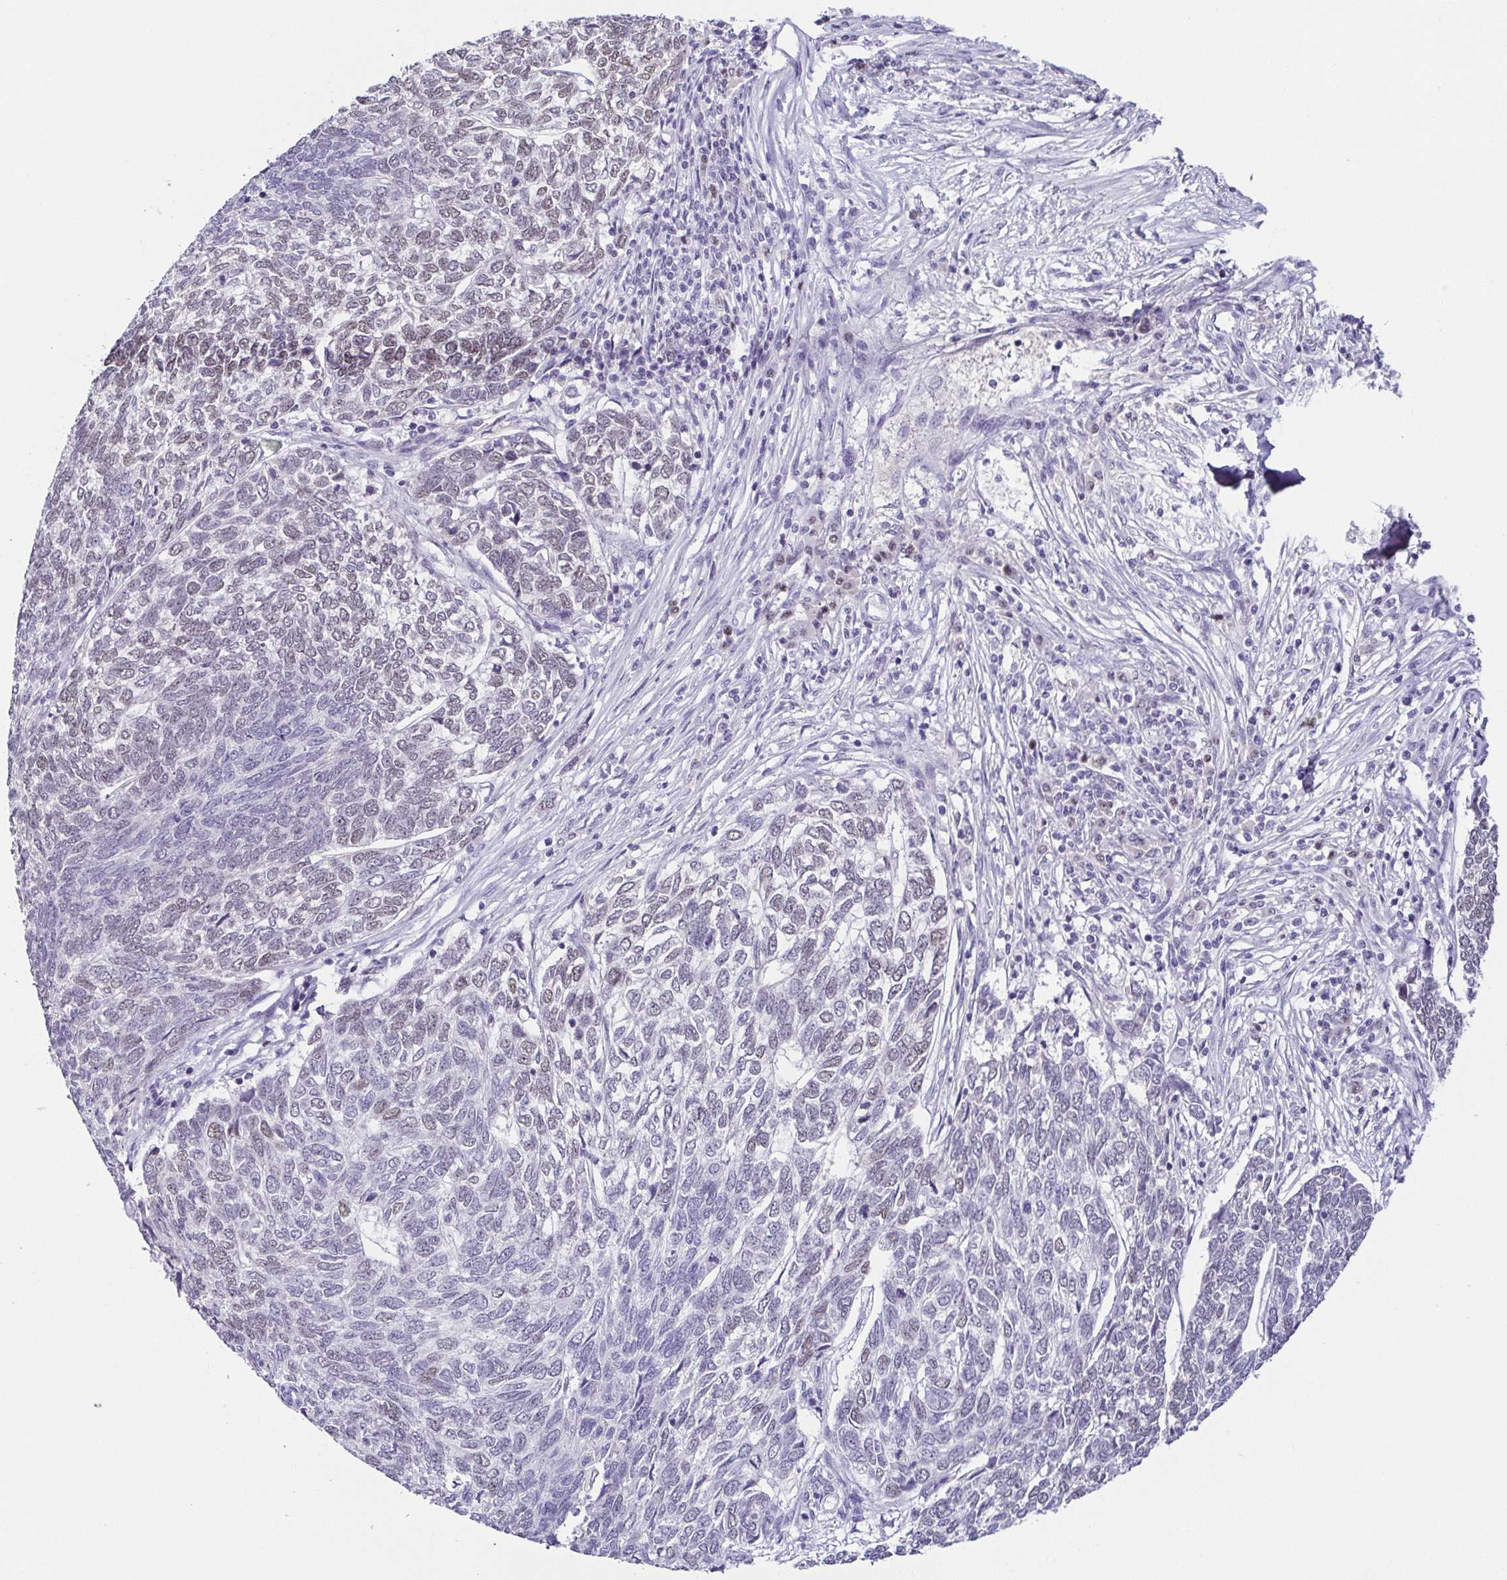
{"staining": {"intensity": "weak", "quantity": "<25%", "location": "nuclear"}, "tissue": "skin cancer", "cell_type": "Tumor cells", "image_type": "cancer", "snomed": [{"axis": "morphology", "description": "Basal cell carcinoma"}, {"axis": "topography", "description": "Skin"}], "caption": "Immunohistochemistry (IHC) image of skin cancer stained for a protein (brown), which shows no positivity in tumor cells.", "gene": "TCF3", "patient": {"sex": "female", "age": 65}}